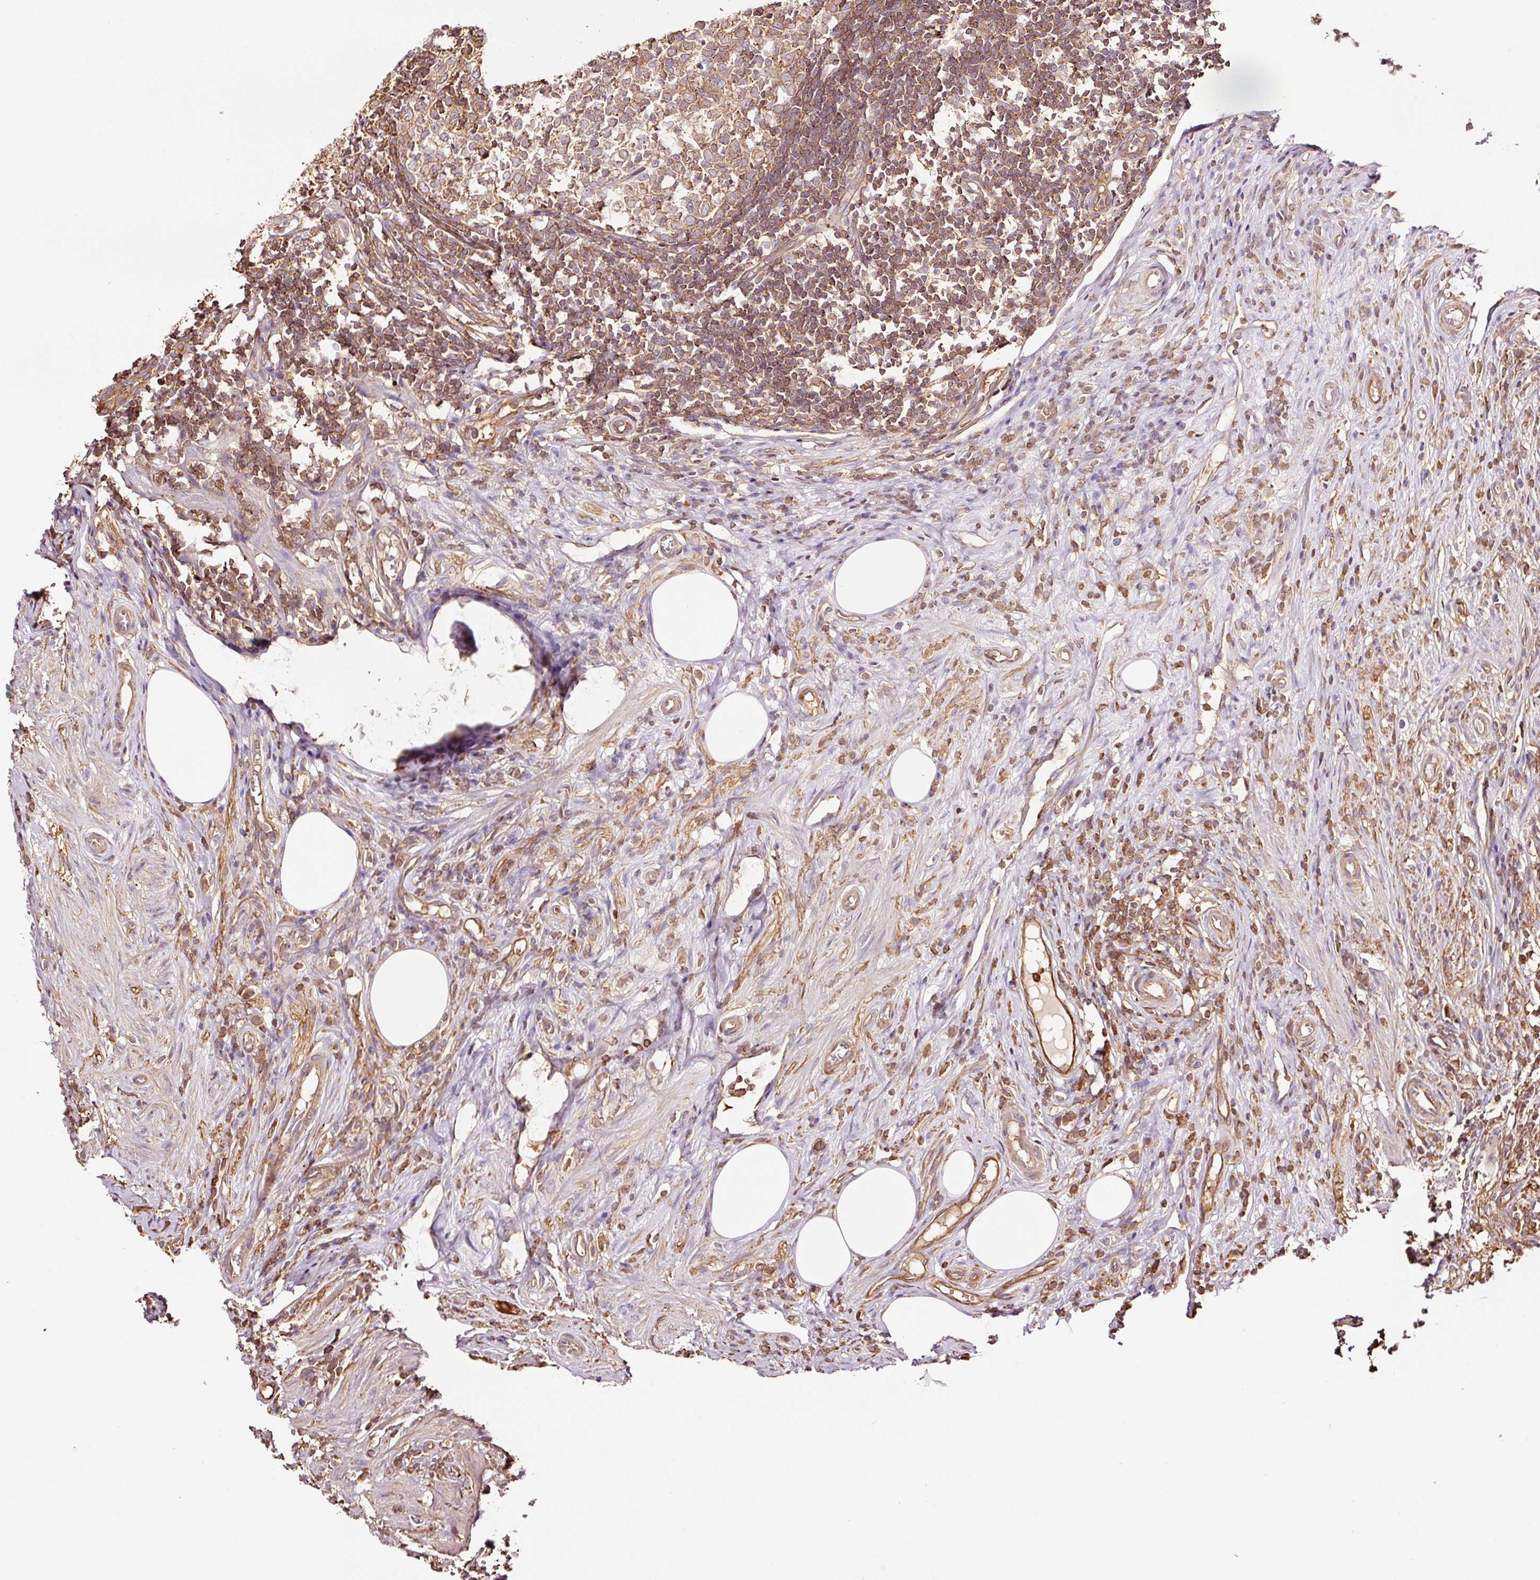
{"staining": {"intensity": "strong", "quantity": "<25%", "location": "cytoplasmic/membranous"}, "tissue": "appendix", "cell_type": "Glandular cells", "image_type": "normal", "snomed": [{"axis": "morphology", "description": "Normal tissue, NOS"}, {"axis": "topography", "description": "Appendix"}], "caption": "Immunohistochemical staining of unremarkable human appendix shows medium levels of strong cytoplasmic/membranous expression in approximately <25% of glandular cells. The staining was performed using DAB to visualize the protein expression in brown, while the nuclei were stained in blue with hematoxylin (Magnification: 20x).", "gene": "METAP1", "patient": {"sex": "female", "age": 56}}